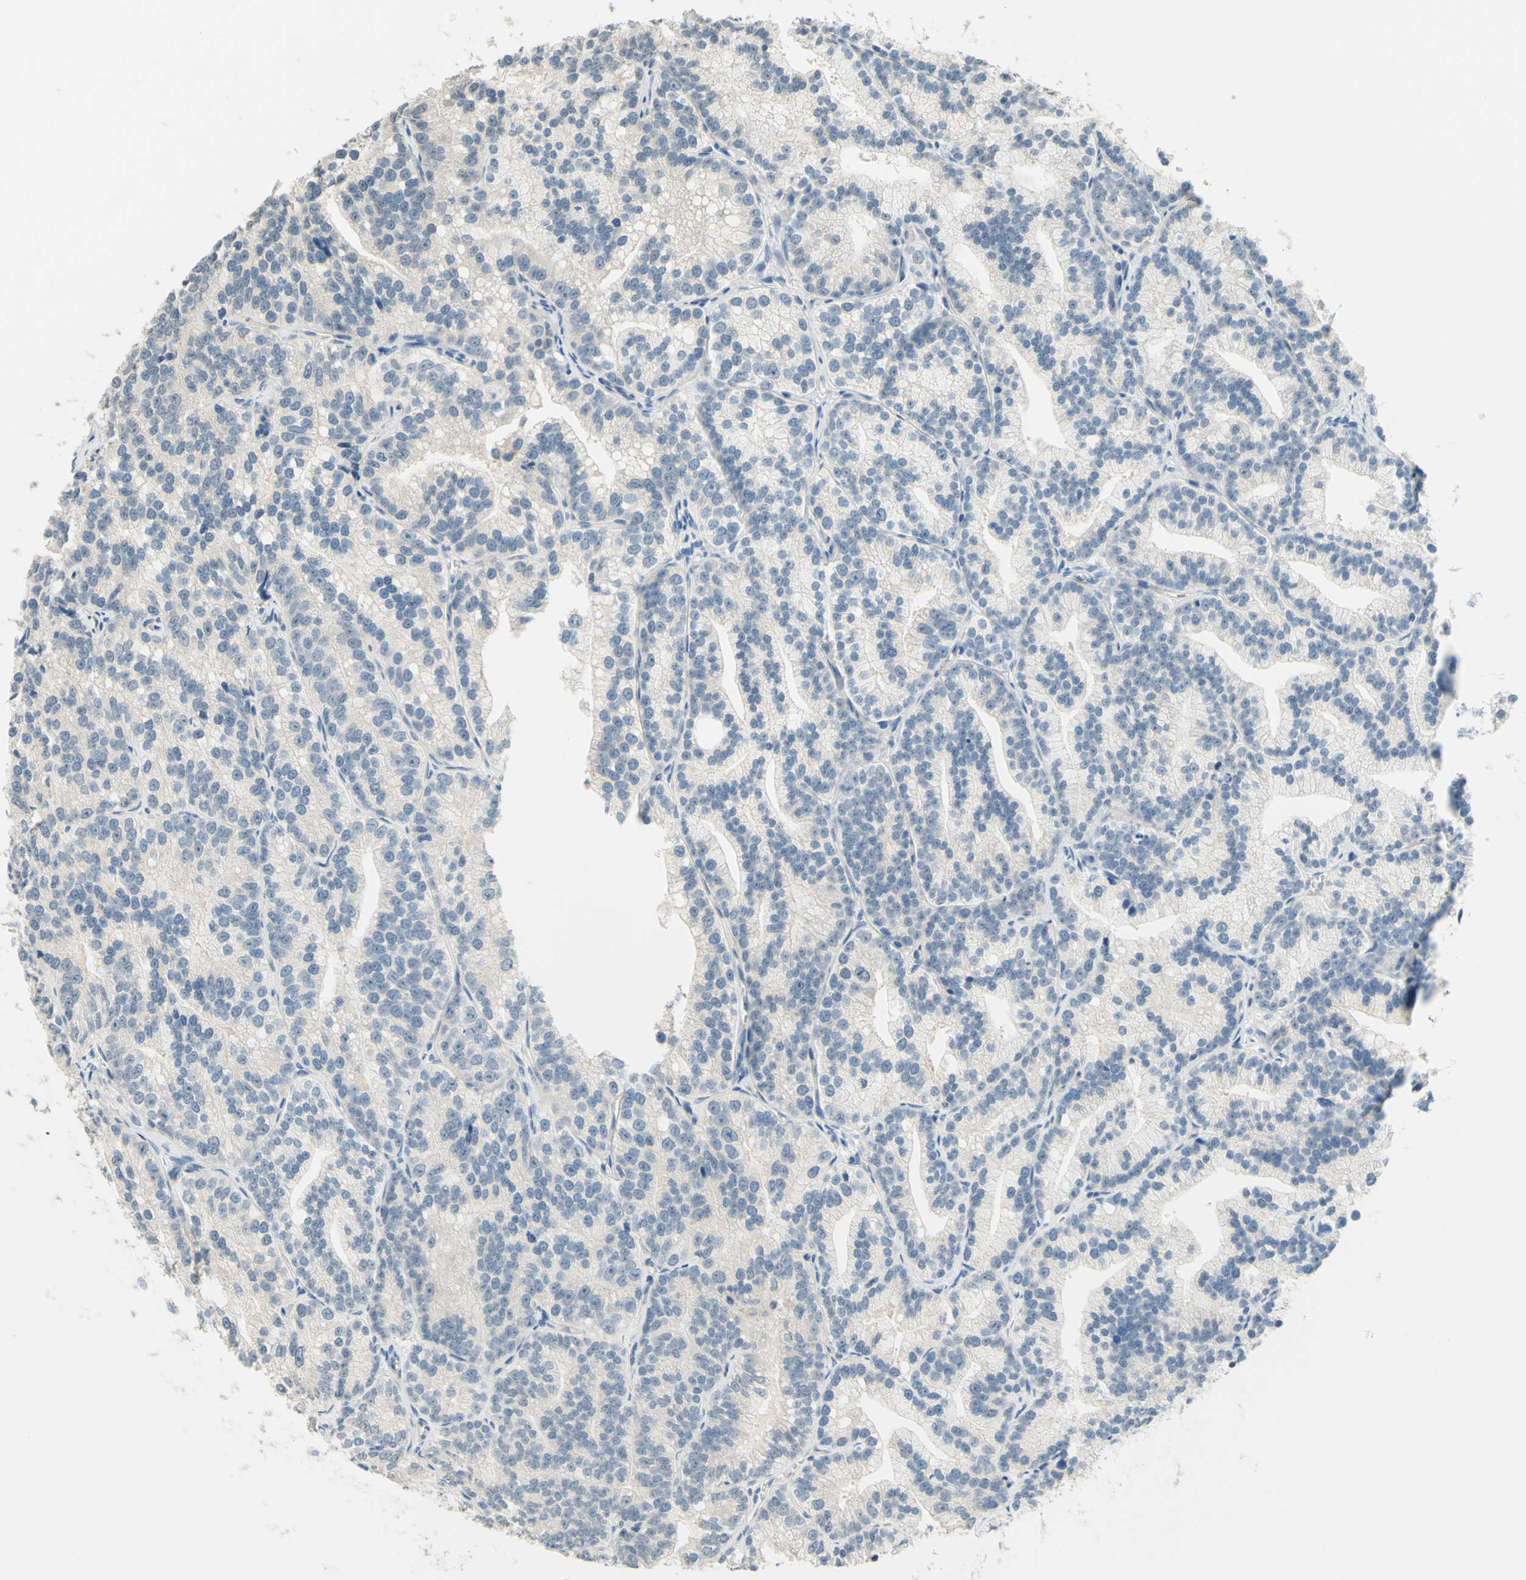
{"staining": {"intensity": "negative", "quantity": "none", "location": "none"}, "tissue": "prostate cancer", "cell_type": "Tumor cells", "image_type": "cancer", "snomed": [{"axis": "morphology", "description": "Adenocarcinoma, Low grade"}, {"axis": "topography", "description": "Prostate"}], "caption": "Low-grade adenocarcinoma (prostate) stained for a protein using IHC reveals no staining tumor cells.", "gene": "MAG", "patient": {"sex": "male", "age": 89}}